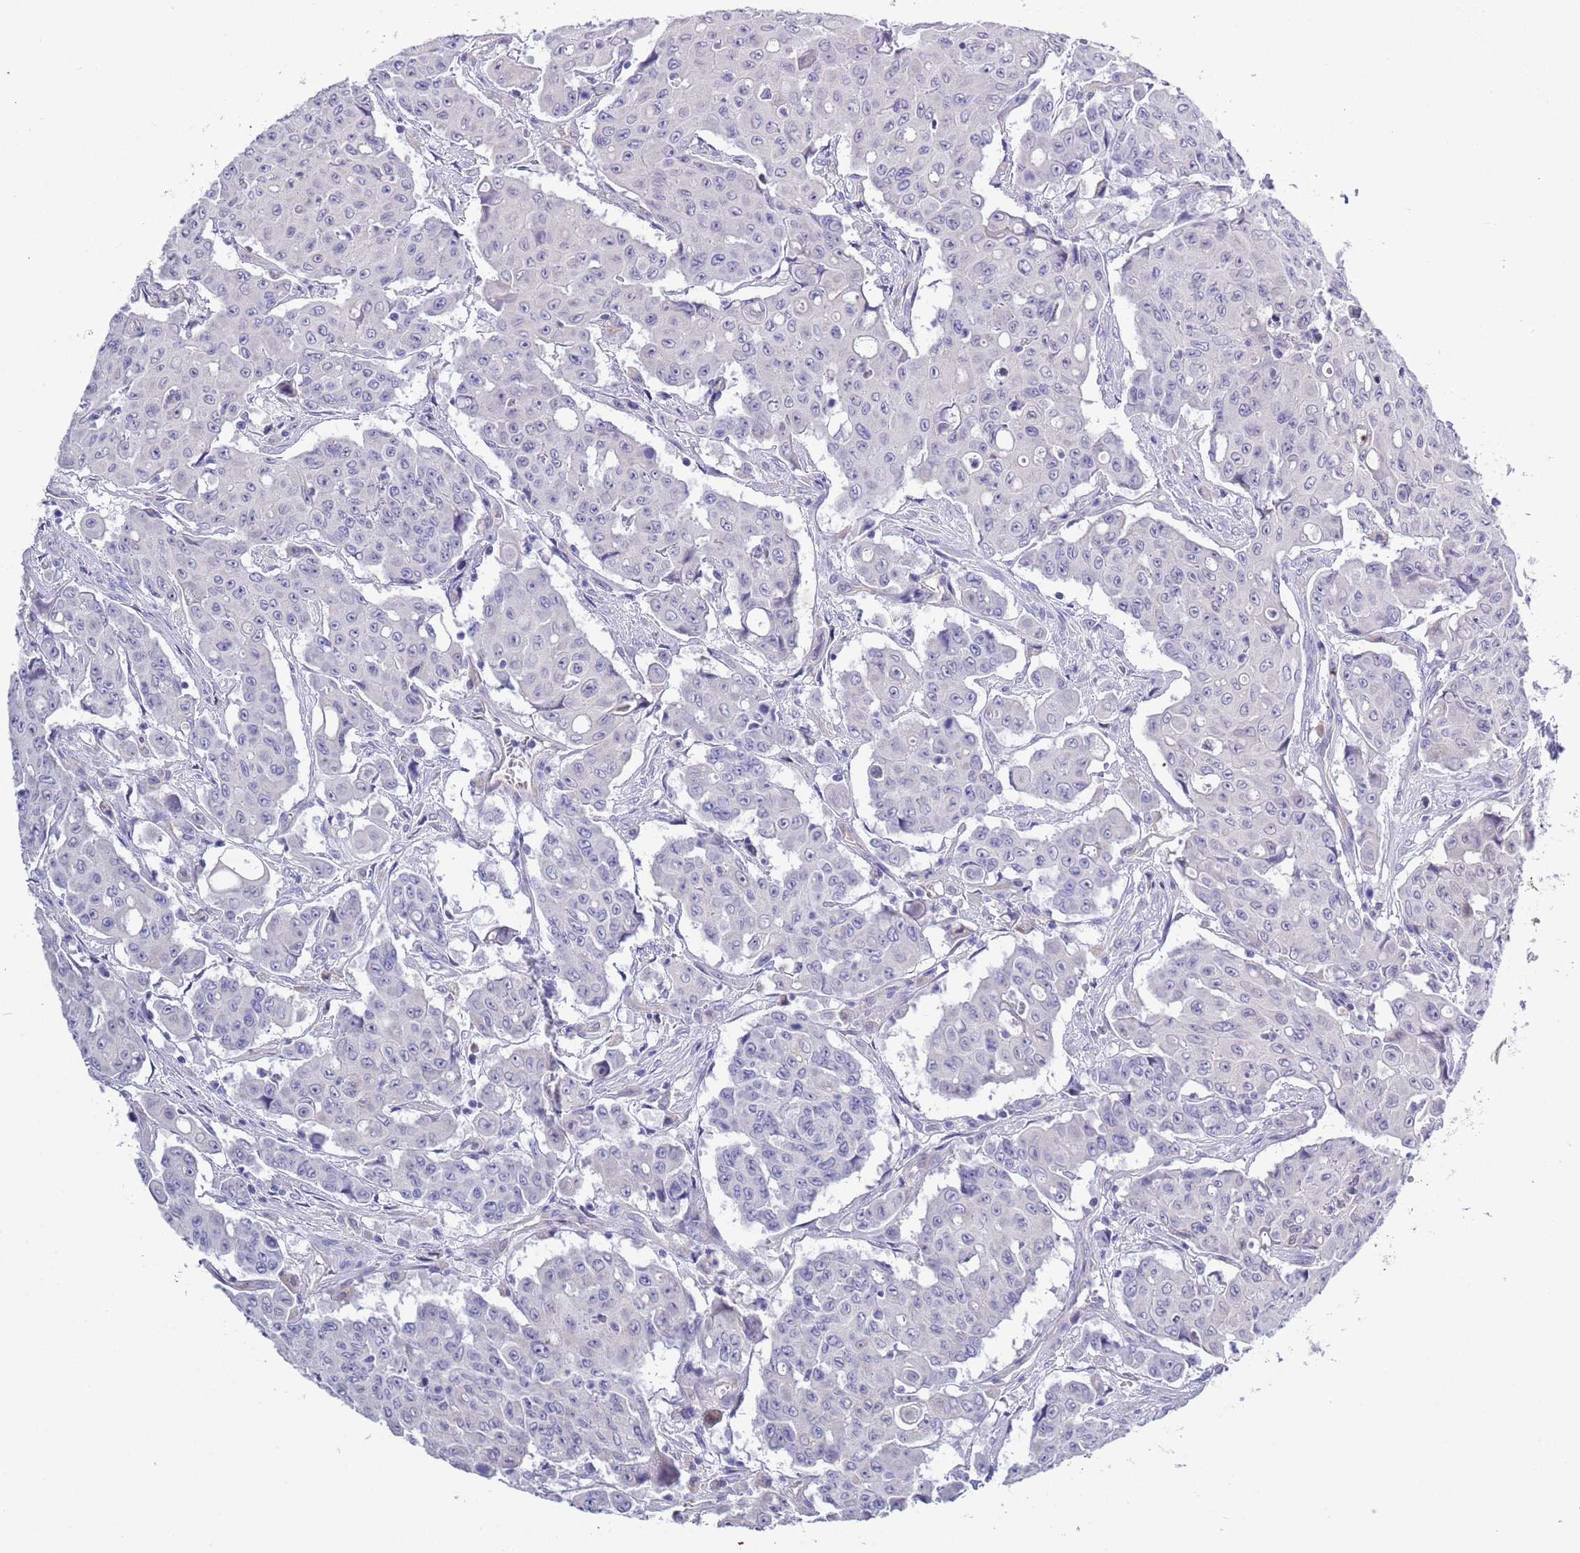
{"staining": {"intensity": "weak", "quantity": "<25%", "location": "nuclear"}, "tissue": "colorectal cancer", "cell_type": "Tumor cells", "image_type": "cancer", "snomed": [{"axis": "morphology", "description": "Adenocarcinoma, NOS"}, {"axis": "topography", "description": "Colon"}], "caption": "There is no significant expression in tumor cells of colorectal cancer.", "gene": "BRMS1L", "patient": {"sex": "male", "age": 51}}